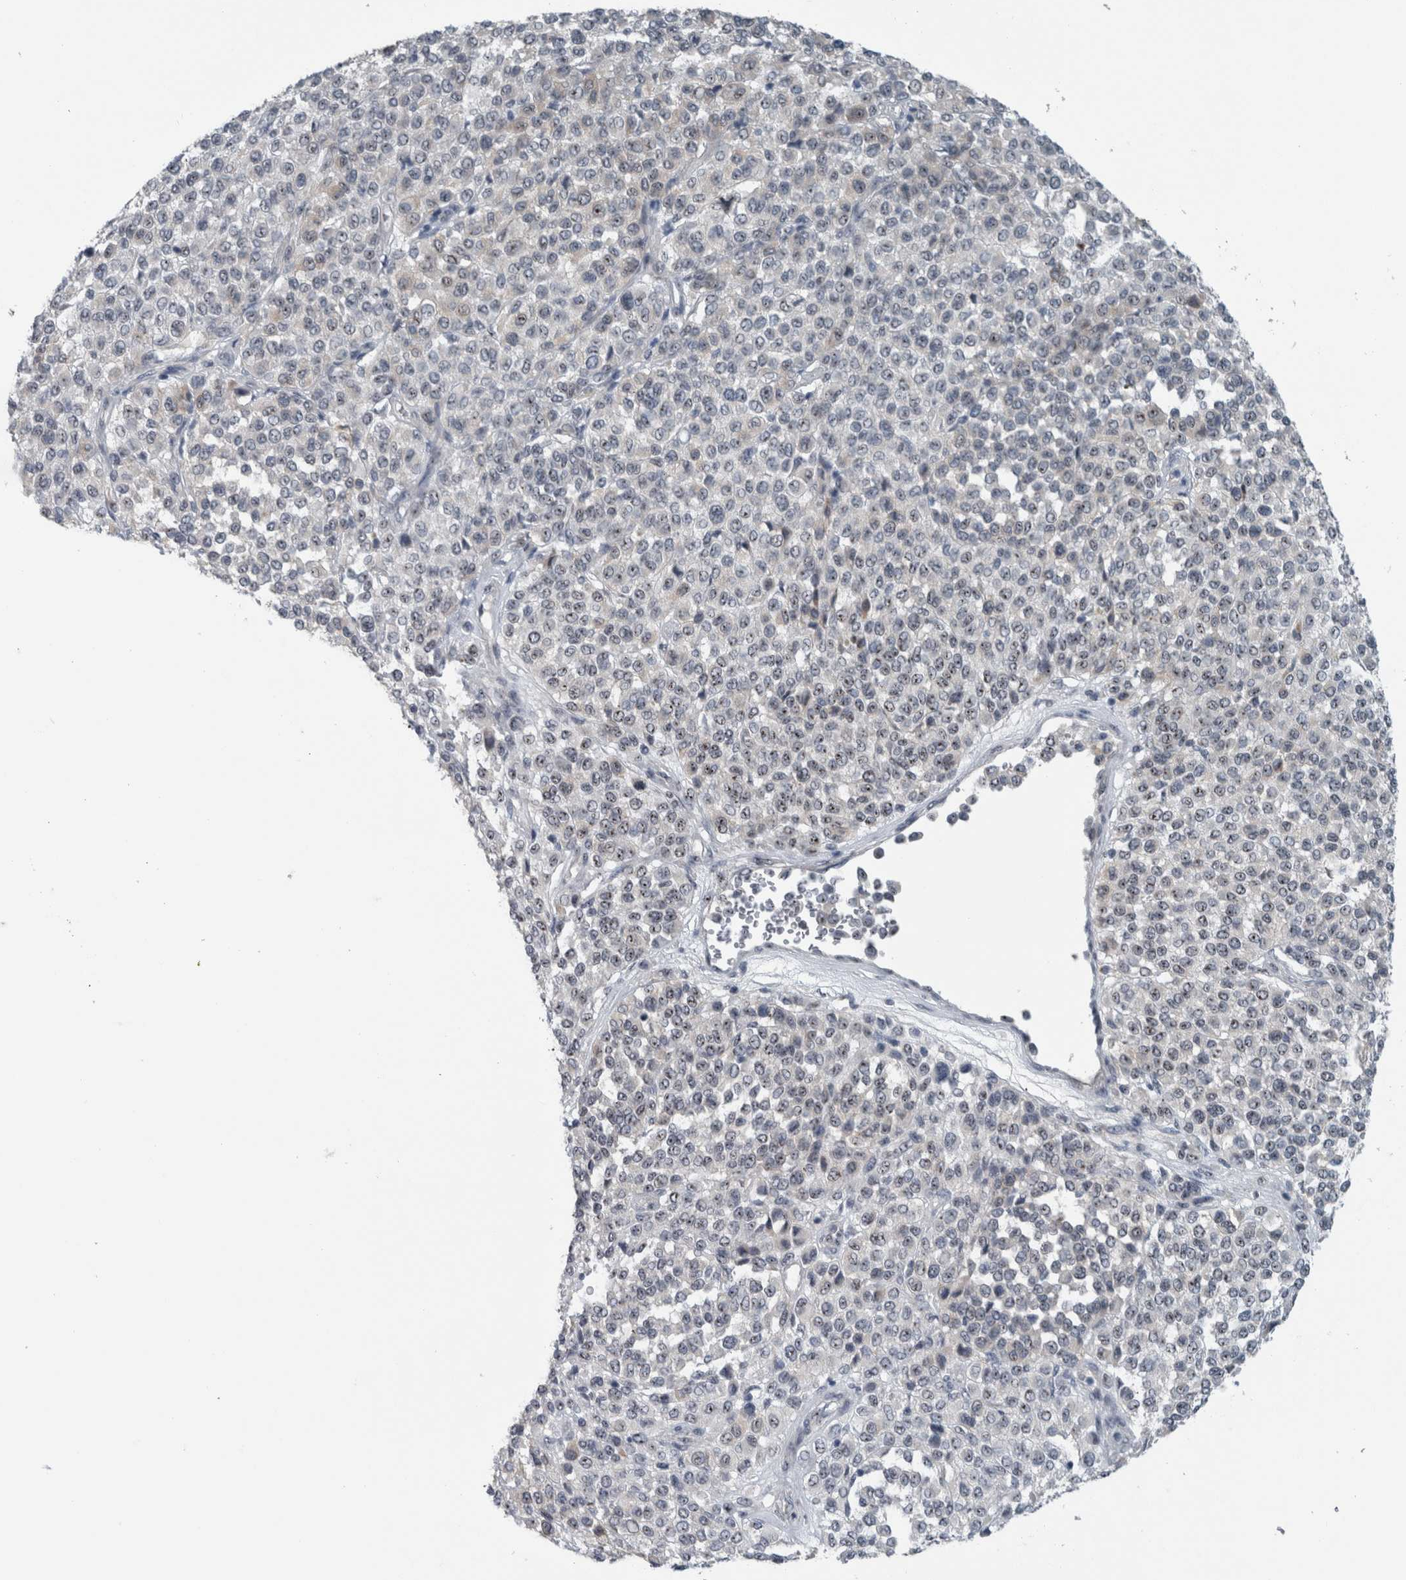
{"staining": {"intensity": "weak", "quantity": "<25%", "location": "nuclear"}, "tissue": "melanoma", "cell_type": "Tumor cells", "image_type": "cancer", "snomed": [{"axis": "morphology", "description": "Malignant melanoma, Metastatic site"}, {"axis": "topography", "description": "Pancreas"}], "caption": "Histopathology image shows no protein positivity in tumor cells of malignant melanoma (metastatic site) tissue.", "gene": "UTP6", "patient": {"sex": "female", "age": 30}}